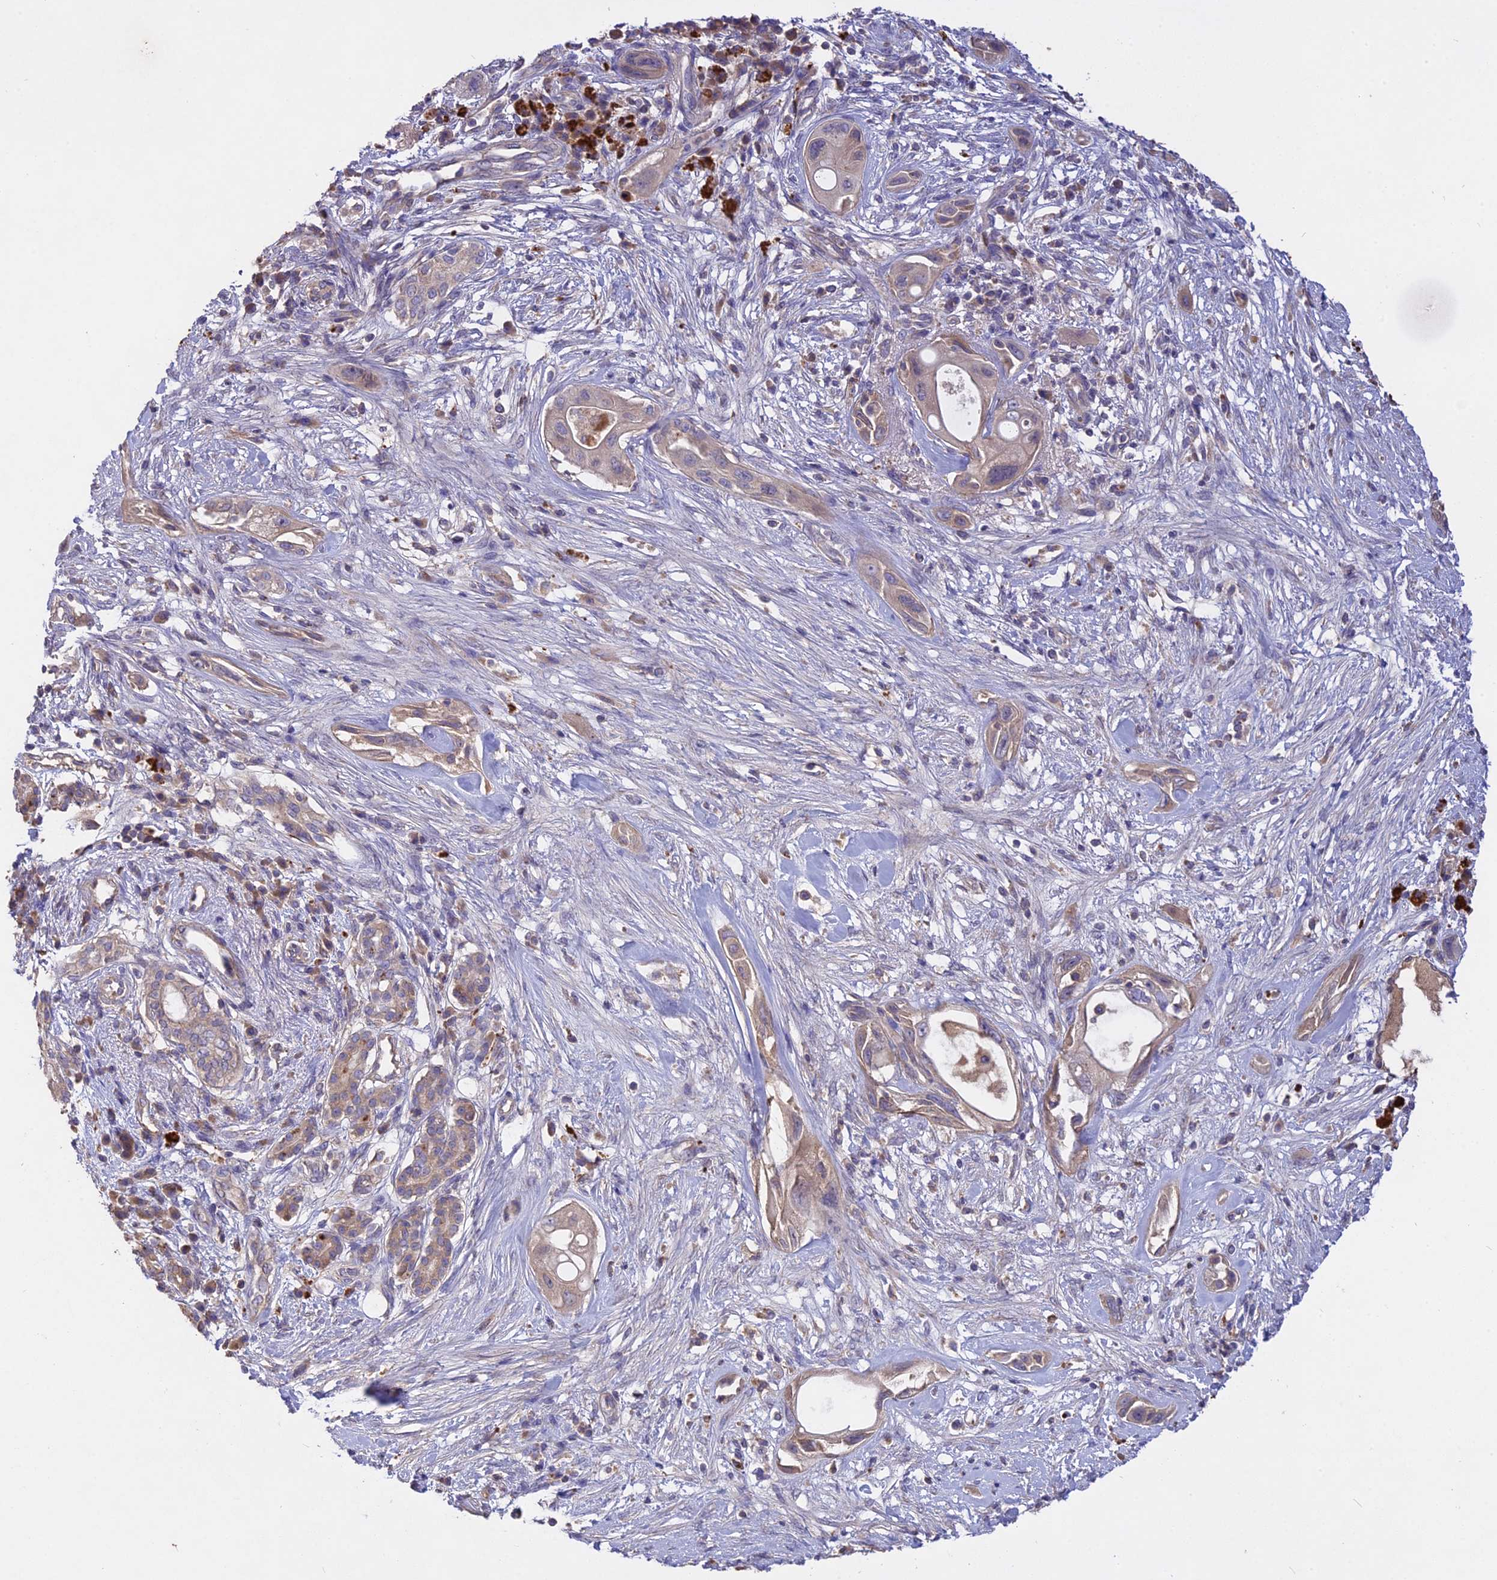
{"staining": {"intensity": "weak", "quantity": "<25%", "location": "cytoplasmic/membranous"}, "tissue": "pancreatic cancer", "cell_type": "Tumor cells", "image_type": "cancer", "snomed": [{"axis": "morphology", "description": "Adenocarcinoma, NOS"}, {"axis": "topography", "description": "Pancreas"}], "caption": "Protein analysis of pancreatic adenocarcinoma displays no significant expression in tumor cells.", "gene": "SLC26A4", "patient": {"sex": "male", "age": 68}}